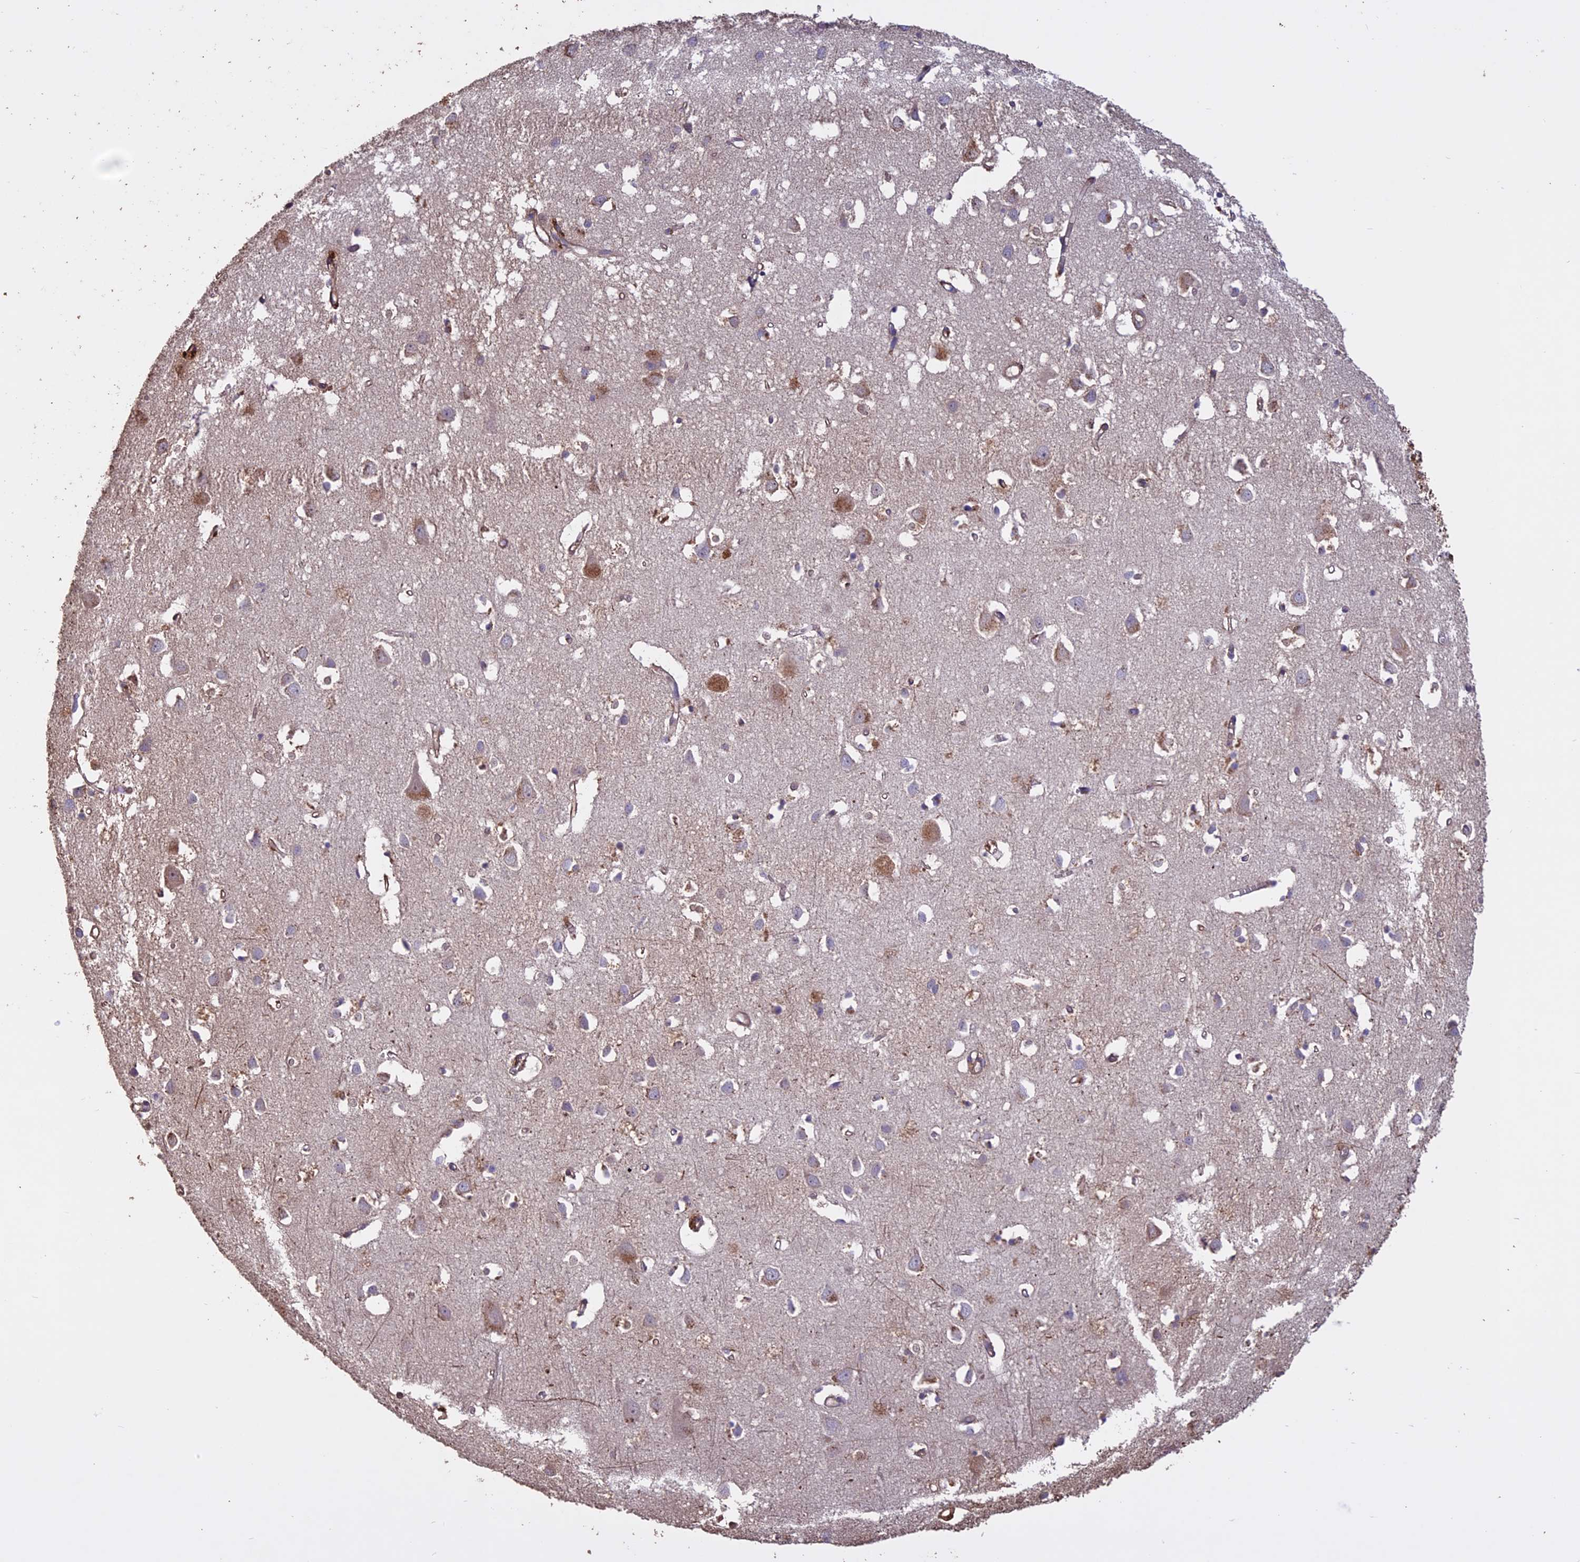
{"staining": {"intensity": "negative", "quantity": "none", "location": "none"}, "tissue": "cerebral cortex", "cell_type": "Endothelial cells", "image_type": "normal", "snomed": [{"axis": "morphology", "description": "Normal tissue, NOS"}, {"axis": "topography", "description": "Cerebral cortex"}], "caption": "Immunohistochemistry (IHC) histopathology image of unremarkable cerebral cortex stained for a protein (brown), which reveals no expression in endothelial cells.", "gene": "CCDC148", "patient": {"sex": "female", "age": 64}}